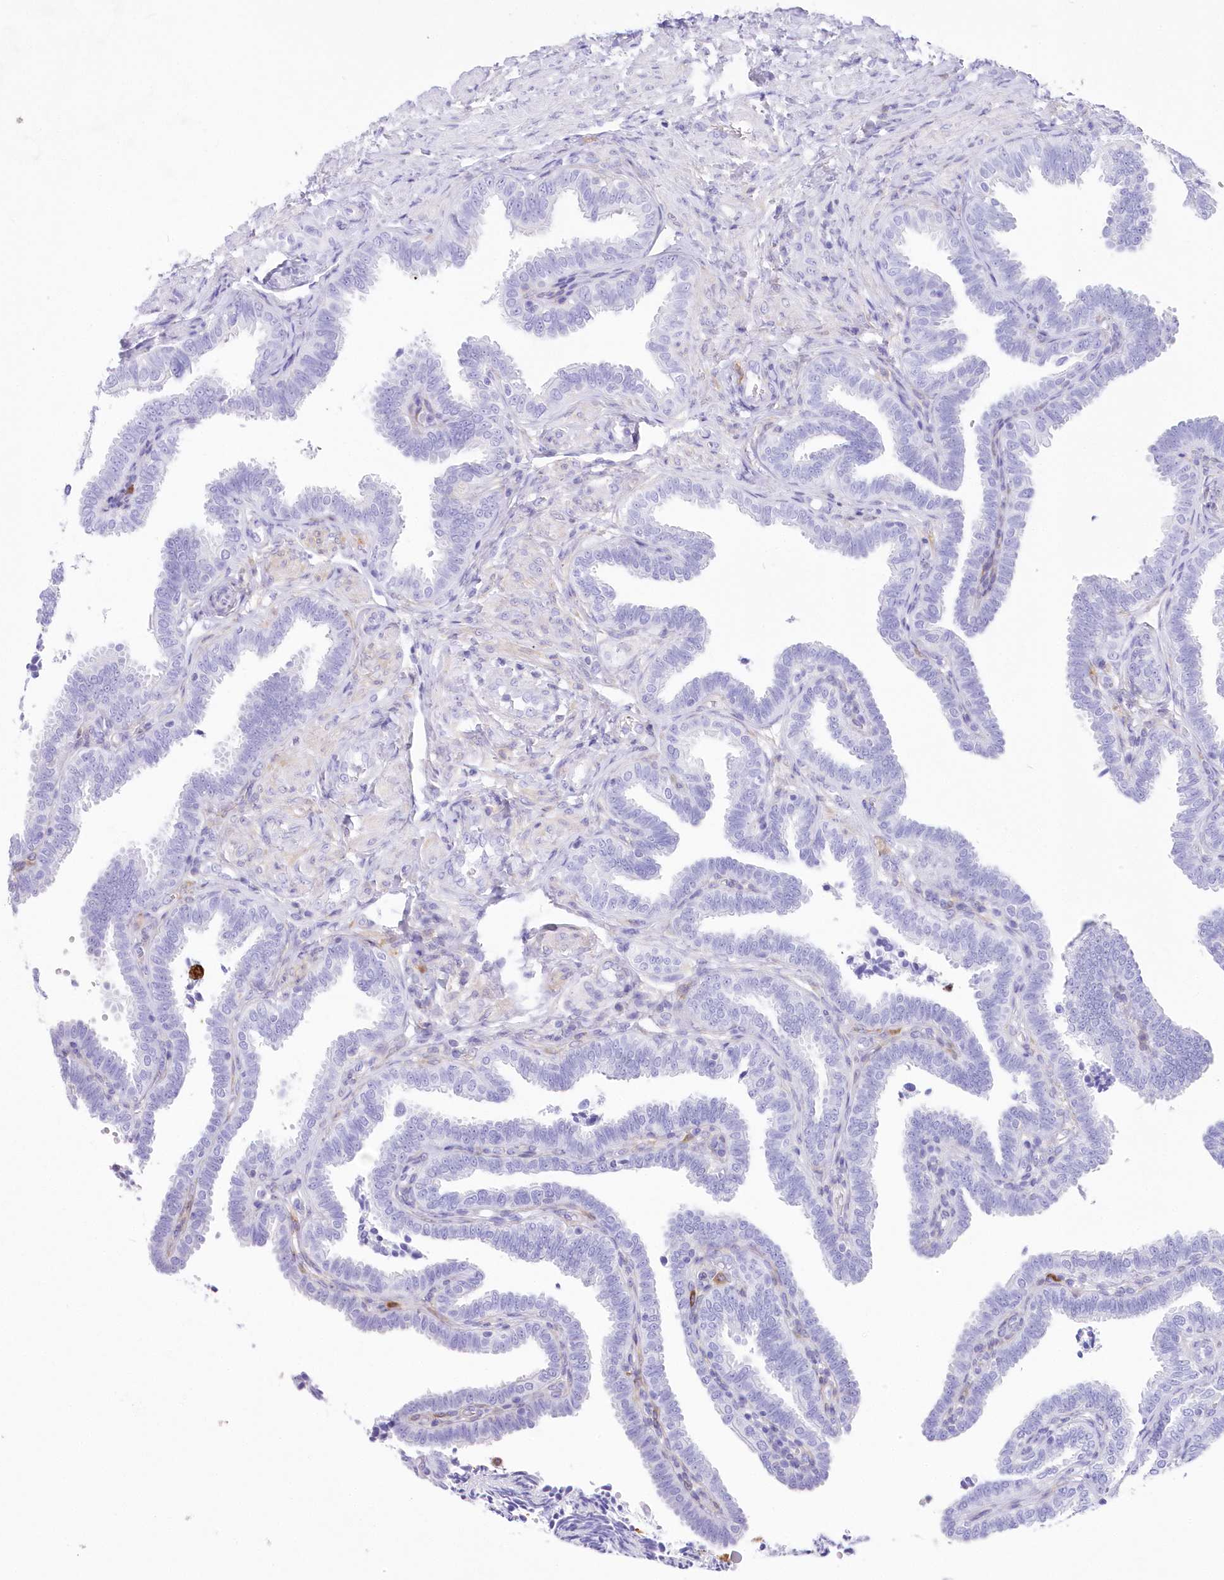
{"staining": {"intensity": "negative", "quantity": "none", "location": "none"}, "tissue": "fallopian tube", "cell_type": "Glandular cells", "image_type": "normal", "snomed": [{"axis": "morphology", "description": "Normal tissue, NOS"}, {"axis": "topography", "description": "Fallopian tube"}], "caption": "Immunohistochemistry (IHC) of unremarkable fallopian tube exhibits no expression in glandular cells.", "gene": "DNAJC19", "patient": {"sex": "female", "age": 39}}